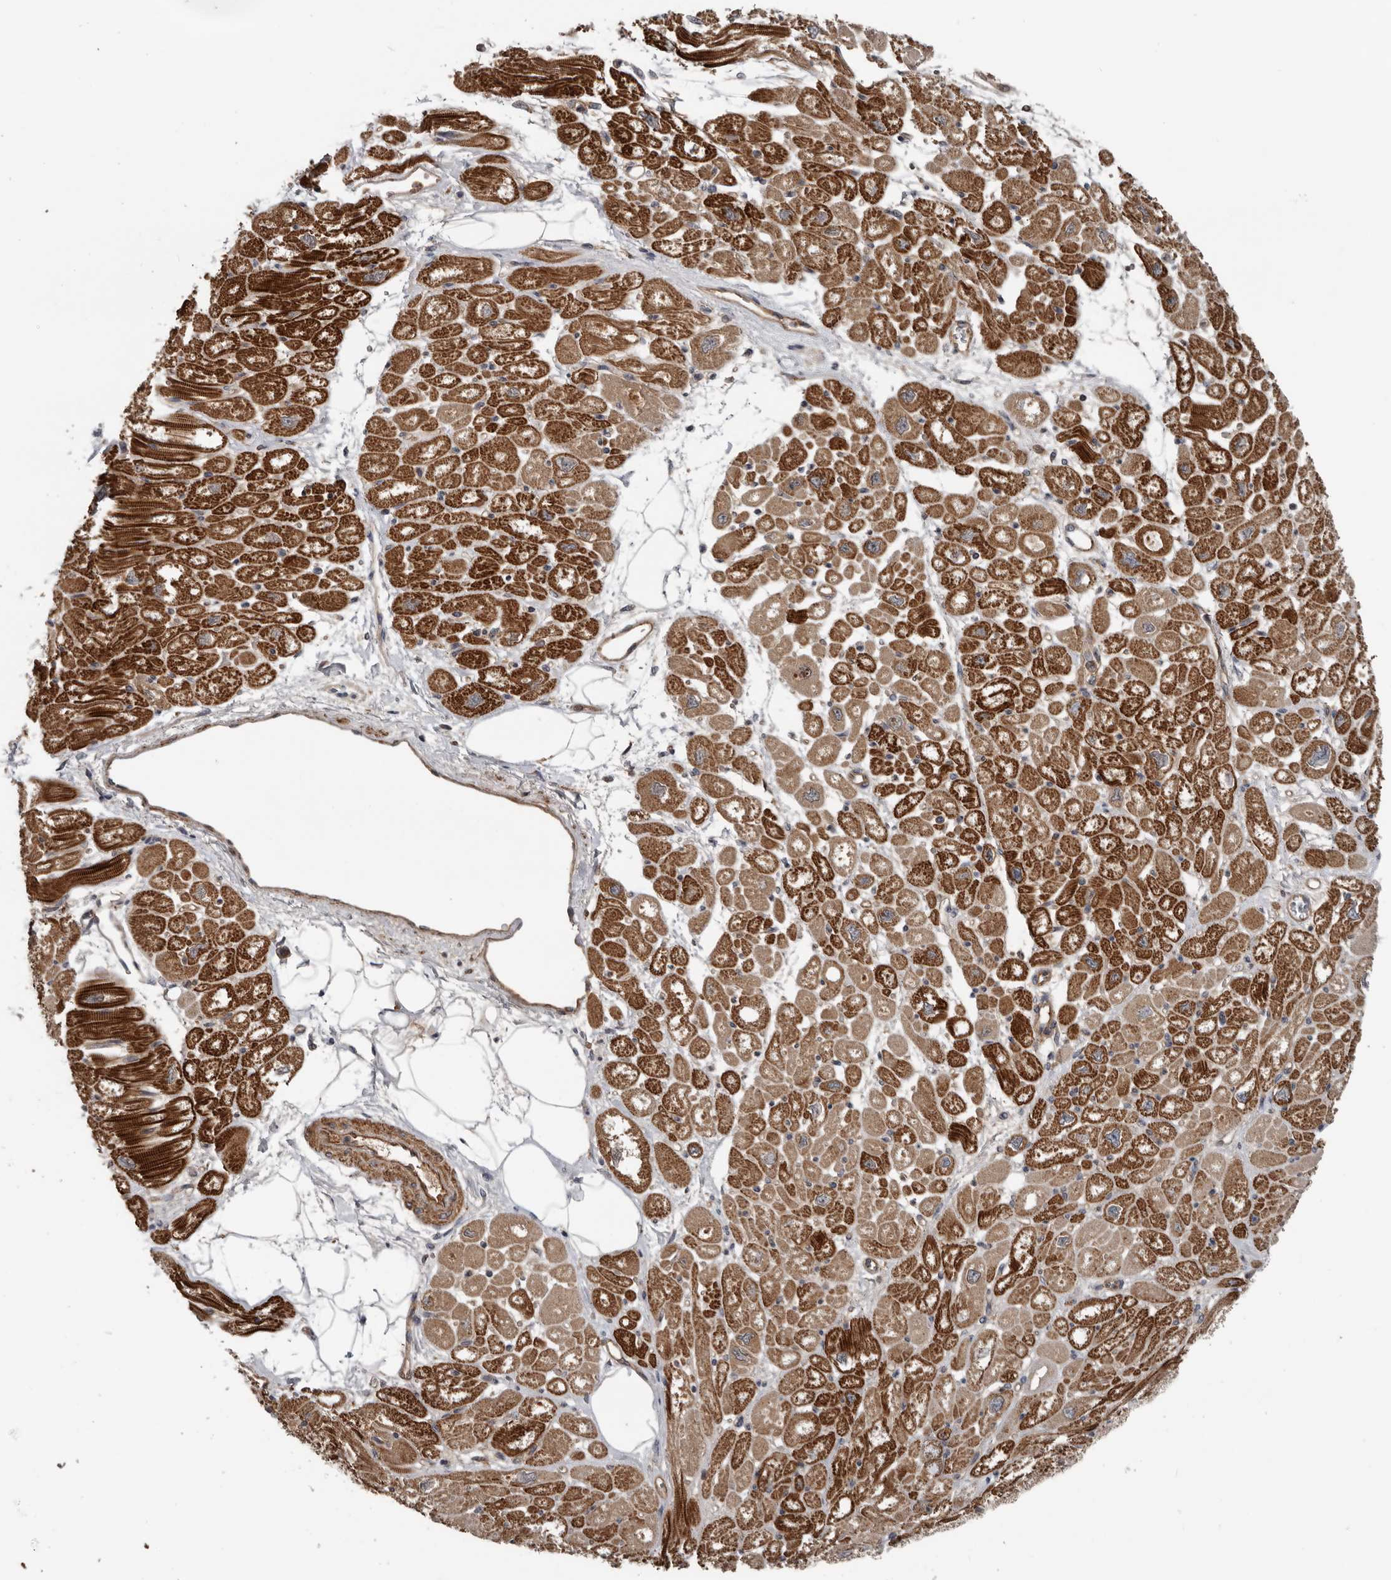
{"staining": {"intensity": "strong", "quantity": "25%-75%", "location": "cytoplasmic/membranous"}, "tissue": "heart muscle", "cell_type": "Cardiomyocytes", "image_type": "normal", "snomed": [{"axis": "morphology", "description": "Normal tissue, NOS"}, {"axis": "topography", "description": "Heart"}], "caption": "Immunohistochemistry image of normal heart muscle: human heart muscle stained using IHC demonstrates high levels of strong protein expression localized specifically in the cytoplasmic/membranous of cardiomyocytes, appearing as a cytoplasmic/membranous brown color.", "gene": "DNAJB4", "patient": {"sex": "male", "age": 50}}